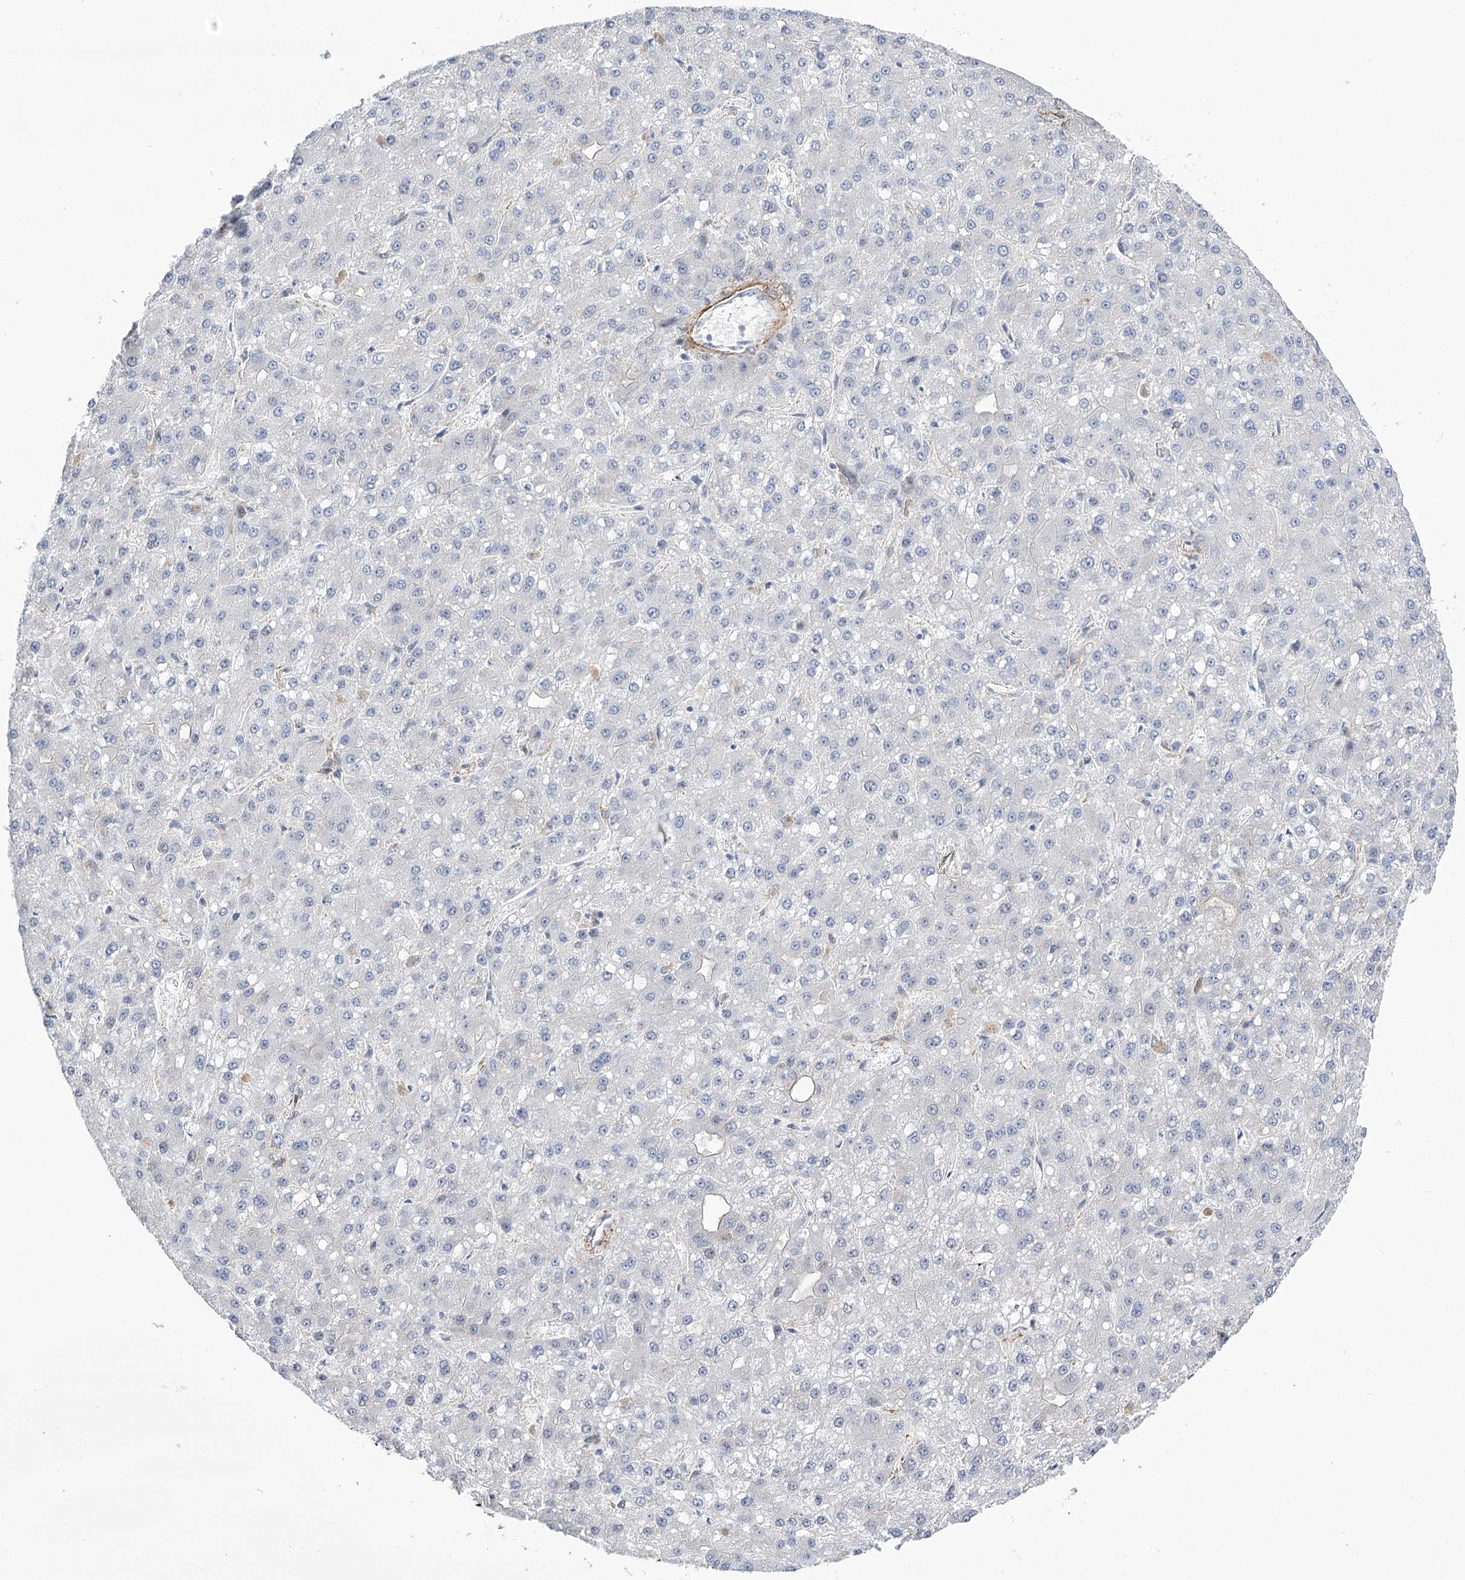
{"staining": {"intensity": "negative", "quantity": "none", "location": "none"}, "tissue": "liver cancer", "cell_type": "Tumor cells", "image_type": "cancer", "snomed": [{"axis": "morphology", "description": "Carcinoma, Hepatocellular, NOS"}, {"axis": "topography", "description": "Liver"}], "caption": "This is an IHC image of human hepatocellular carcinoma (liver). There is no staining in tumor cells.", "gene": "WASHC3", "patient": {"sex": "male", "age": 67}}